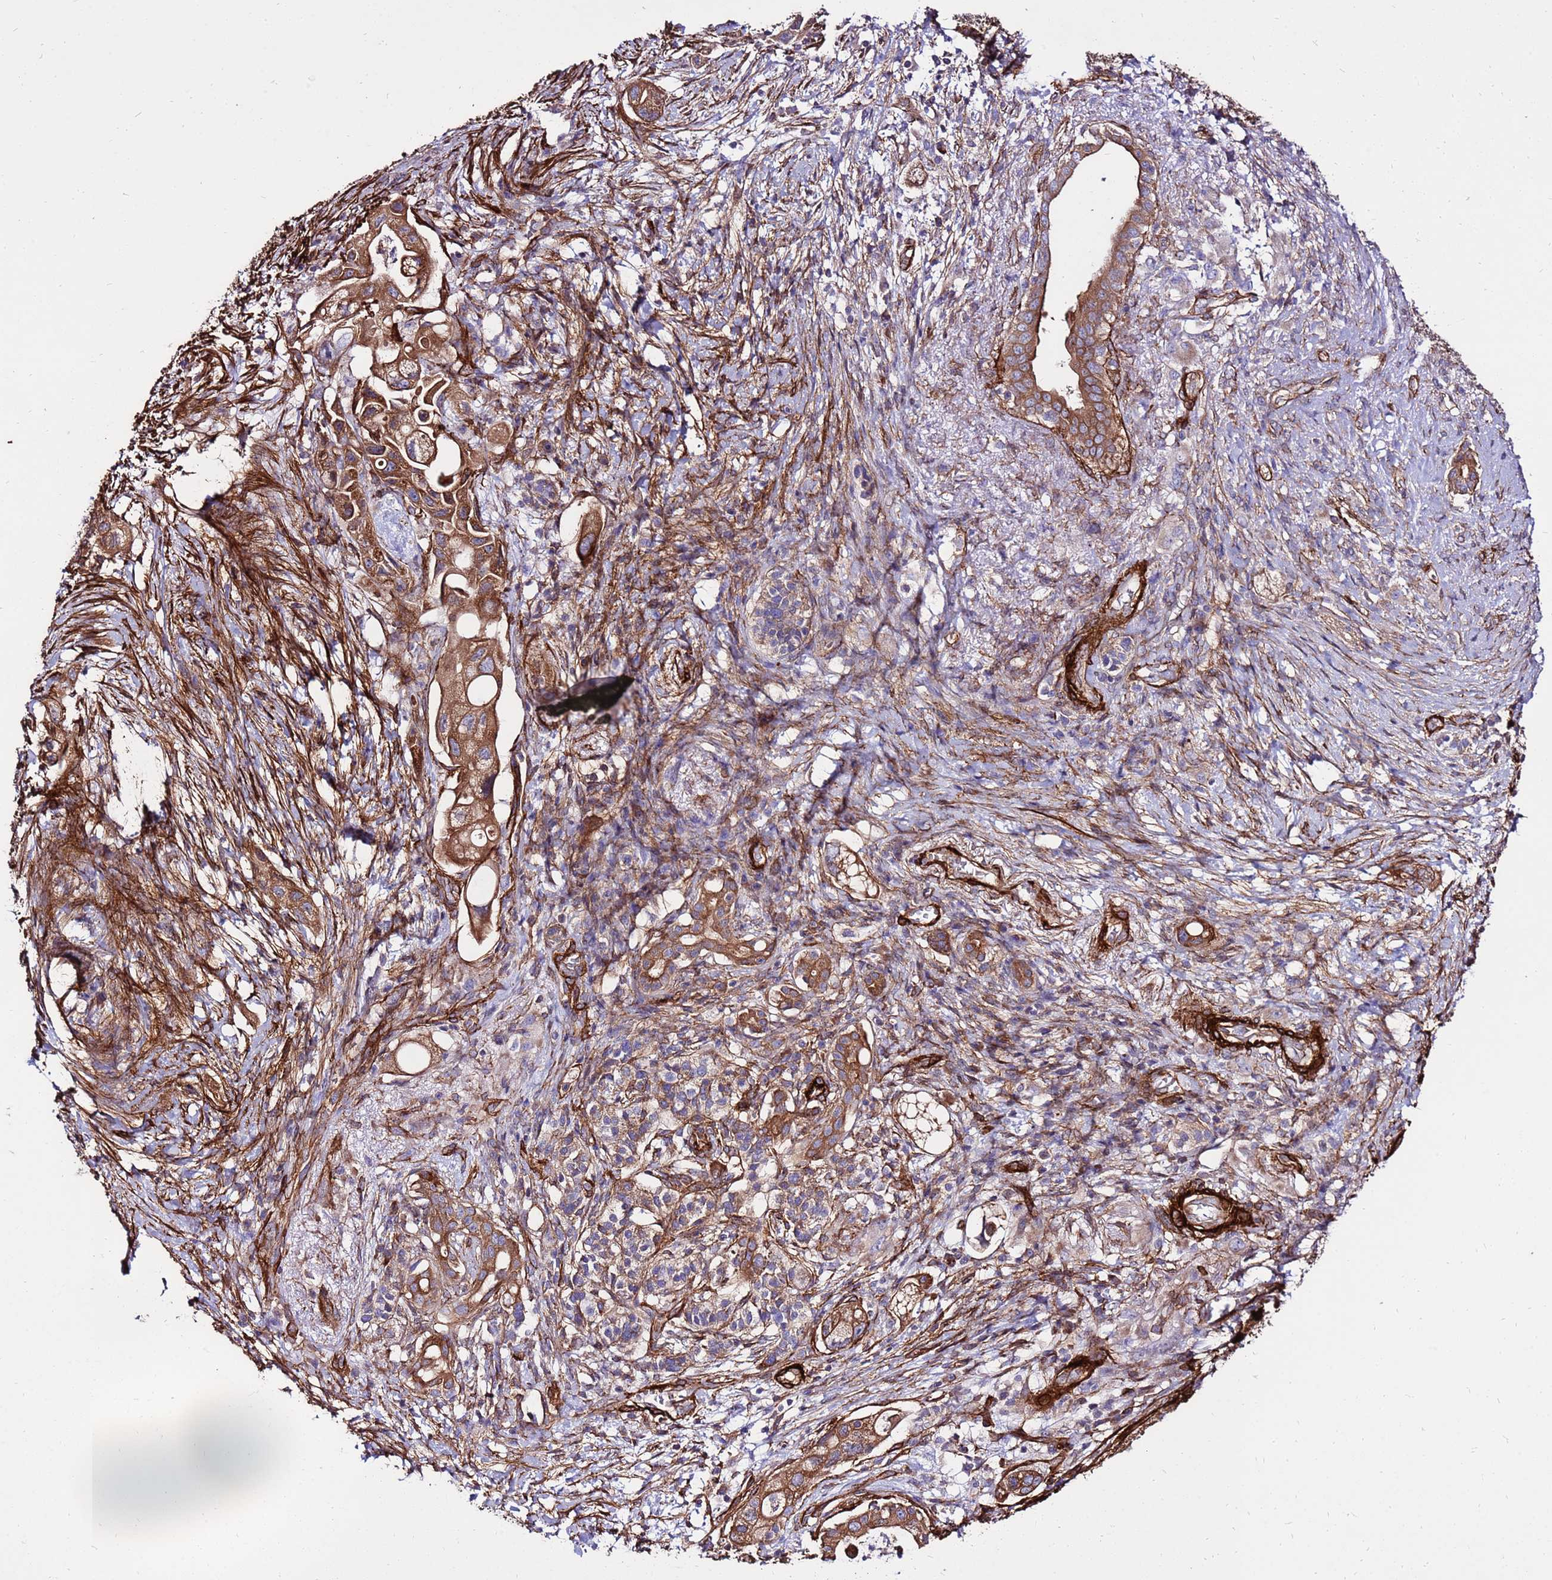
{"staining": {"intensity": "moderate", "quantity": ">75%", "location": "cytoplasmic/membranous"}, "tissue": "pancreatic cancer", "cell_type": "Tumor cells", "image_type": "cancer", "snomed": [{"axis": "morphology", "description": "Adenocarcinoma, NOS"}, {"axis": "topography", "description": "Pancreas"}], "caption": "A histopathology image of pancreatic cancer (adenocarcinoma) stained for a protein demonstrates moderate cytoplasmic/membranous brown staining in tumor cells.", "gene": "EI24", "patient": {"sex": "female", "age": 72}}